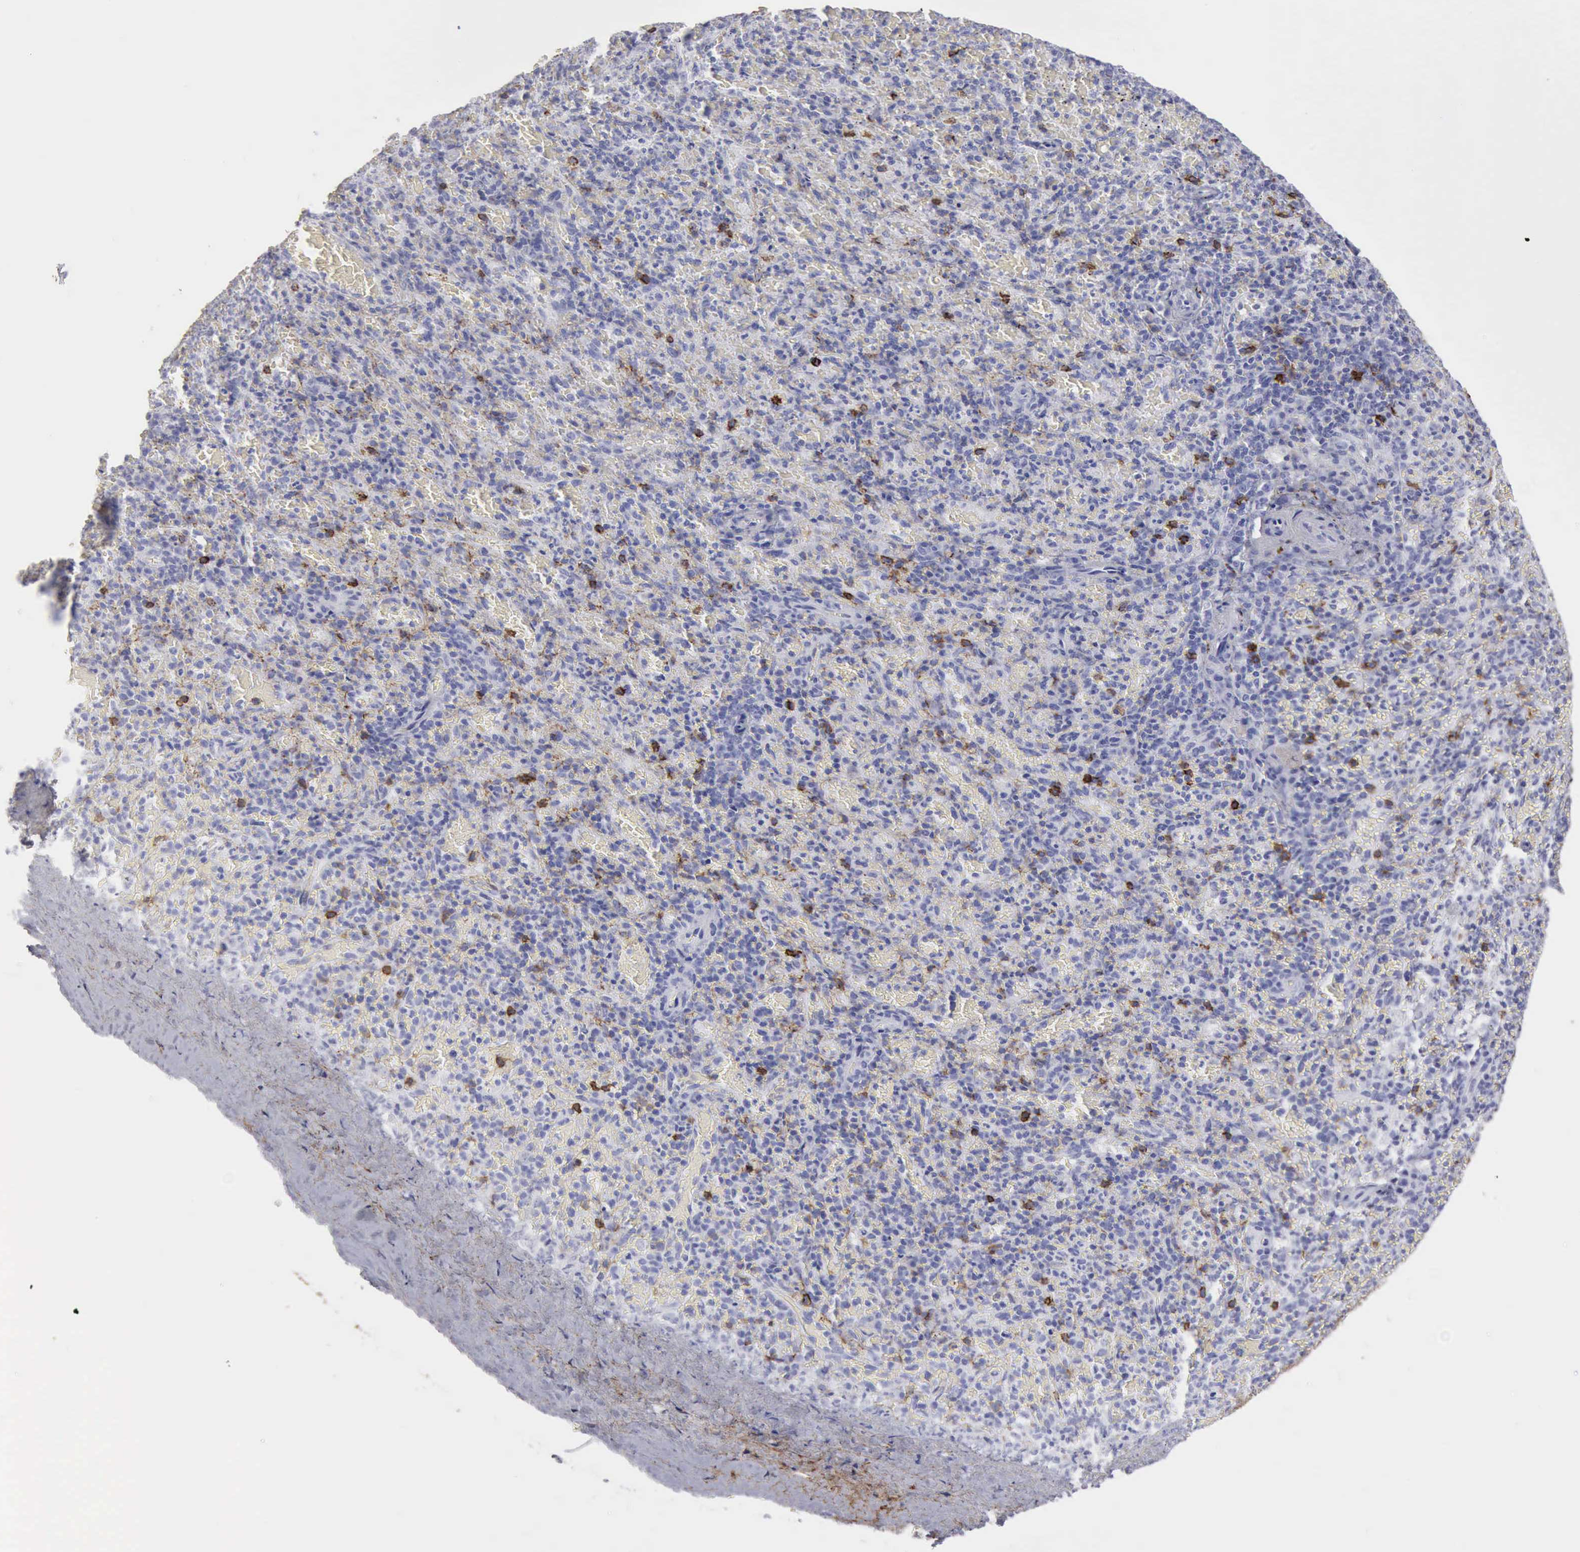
{"staining": {"intensity": "moderate", "quantity": "<25%", "location": "cytoplasmic/membranous"}, "tissue": "spleen", "cell_type": "Cells in red pulp", "image_type": "normal", "snomed": [{"axis": "morphology", "description": "Normal tissue, NOS"}, {"axis": "topography", "description": "Spleen"}], "caption": "Protein positivity by immunohistochemistry reveals moderate cytoplasmic/membranous staining in about <25% of cells in red pulp in unremarkable spleen.", "gene": "NCAM1", "patient": {"sex": "female", "age": 50}}